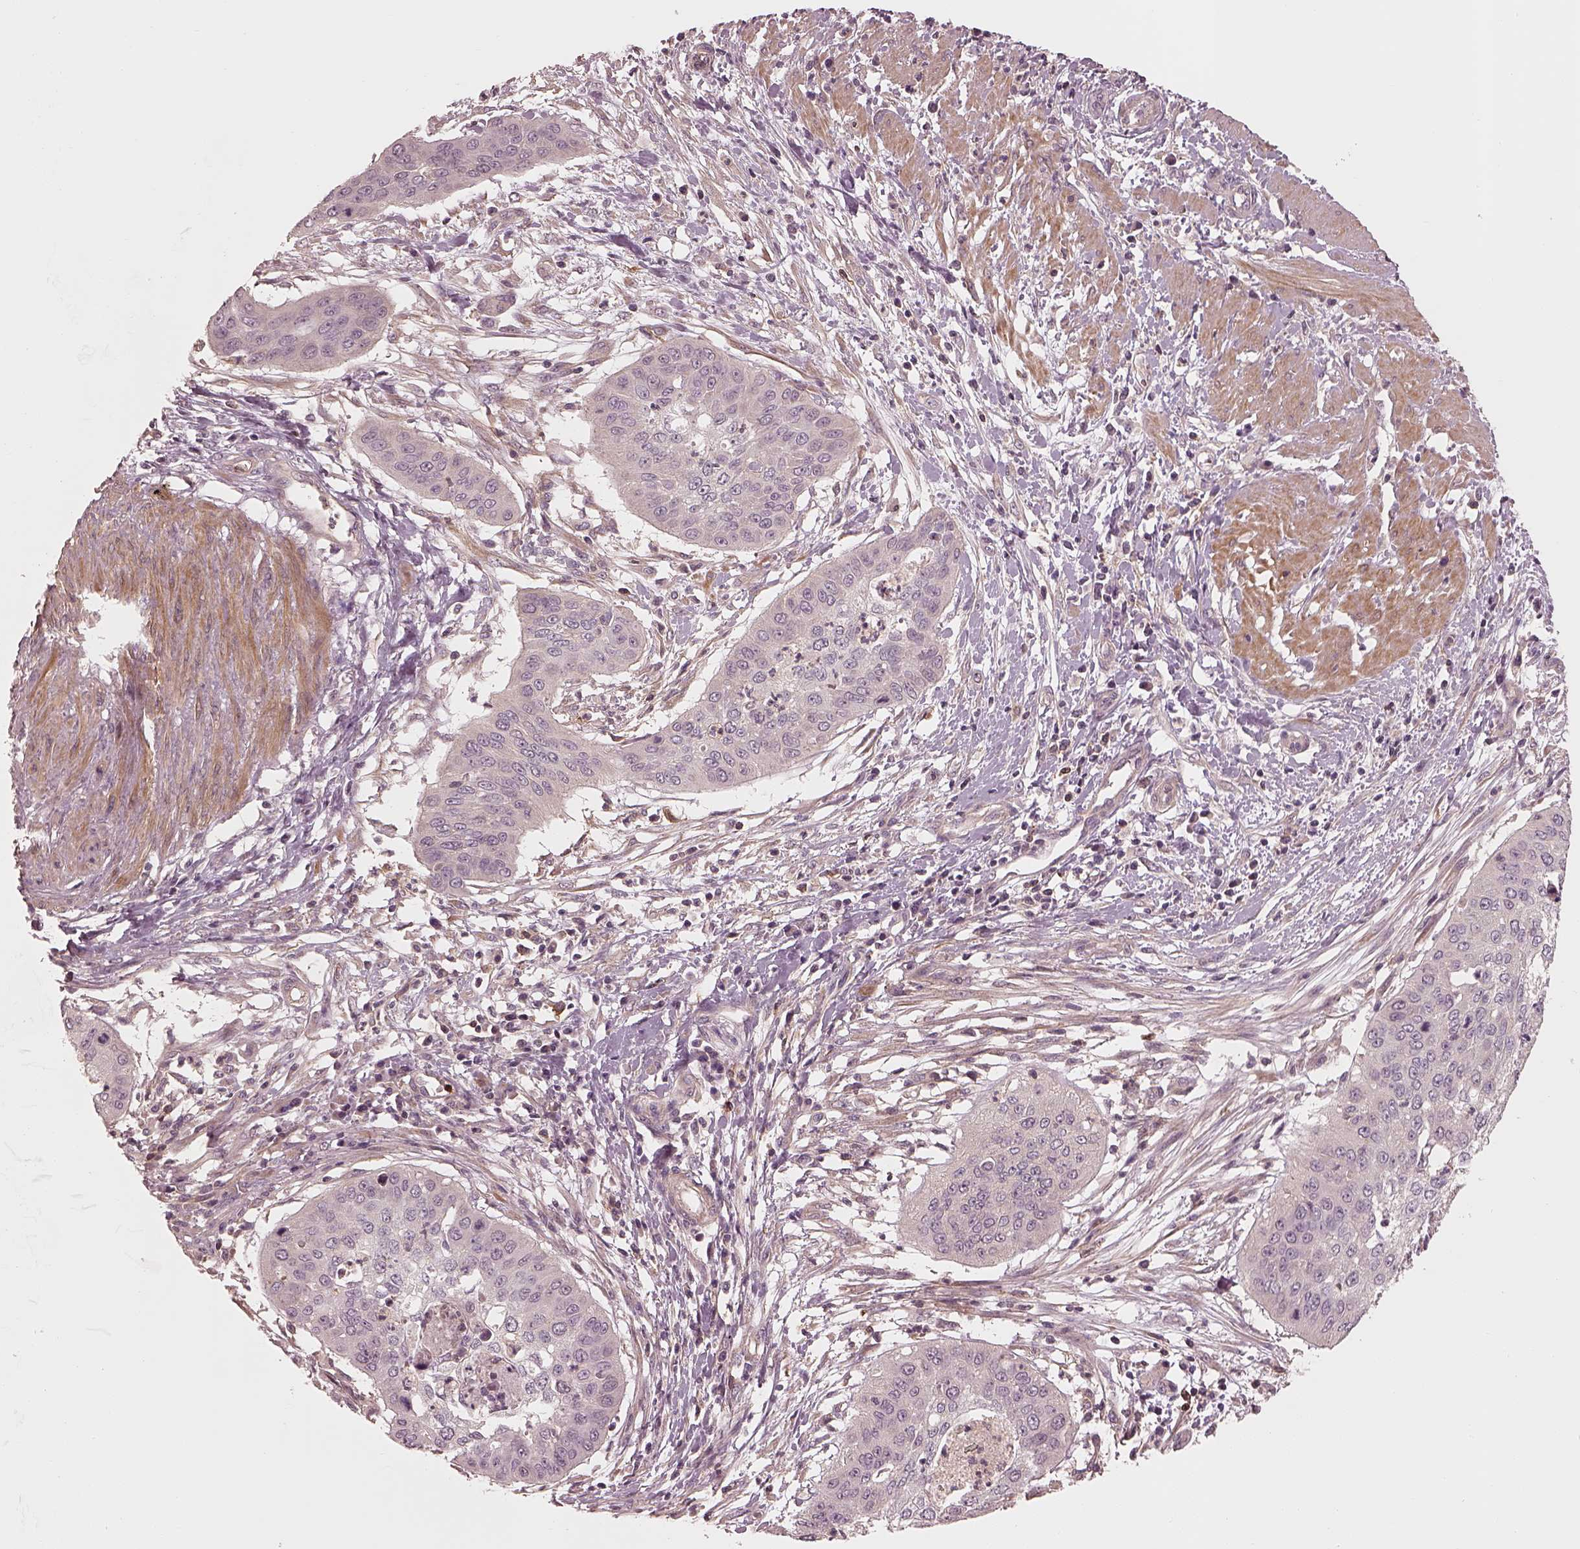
{"staining": {"intensity": "negative", "quantity": "none", "location": "none"}, "tissue": "cervical cancer", "cell_type": "Tumor cells", "image_type": "cancer", "snomed": [{"axis": "morphology", "description": "Squamous cell carcinoma, NOS"}, {"axis": "topography", "description": "Cervix"}], "caption": "Immunohistochemistry image of human cervical cancer (squamous cell carcinoma) stained for a protein (brown), which exhibits no expression in tumor cells.", "gene": "FAM107B", "patient": {"sex": "female", "age": 39}}